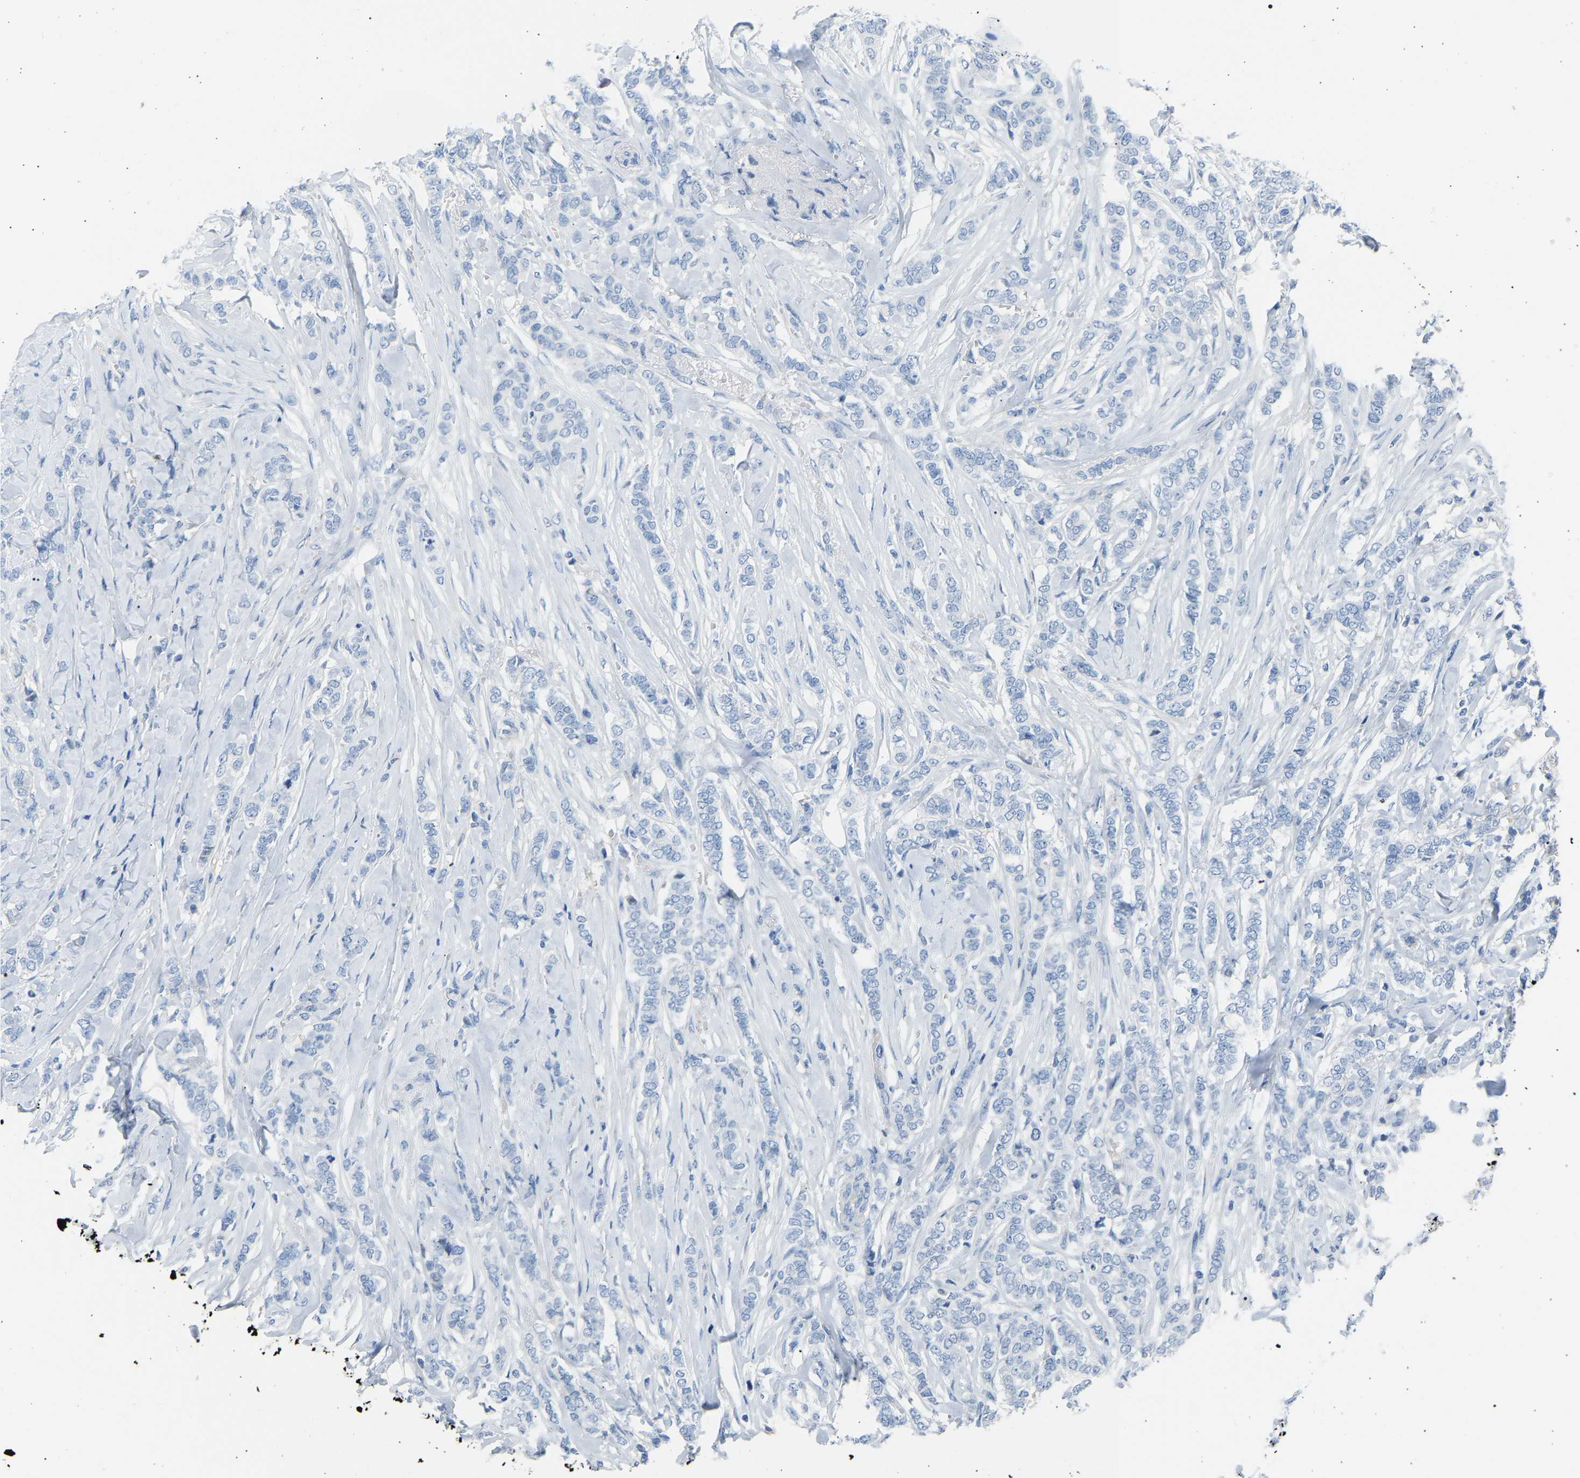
{"staining": {"intensity": "negative", "quantity": "none", "location": "none"}, "tissue": "breast cancer", "cell_type": "Tumor cells", "image_type": "cancer", "snomed": [{"axis": "morphology", "description": "Lobular carcinoma"}, {"axis": "topography", "description": "Skin"}, {"axis": "topography", "description": "Breast"}], "caption": "Tumor cells are negative for brown protein staining in breast cancer (lobular carcinoma).", "gene": "GNAS", "patient": {"sex": "female", "age": 46}}